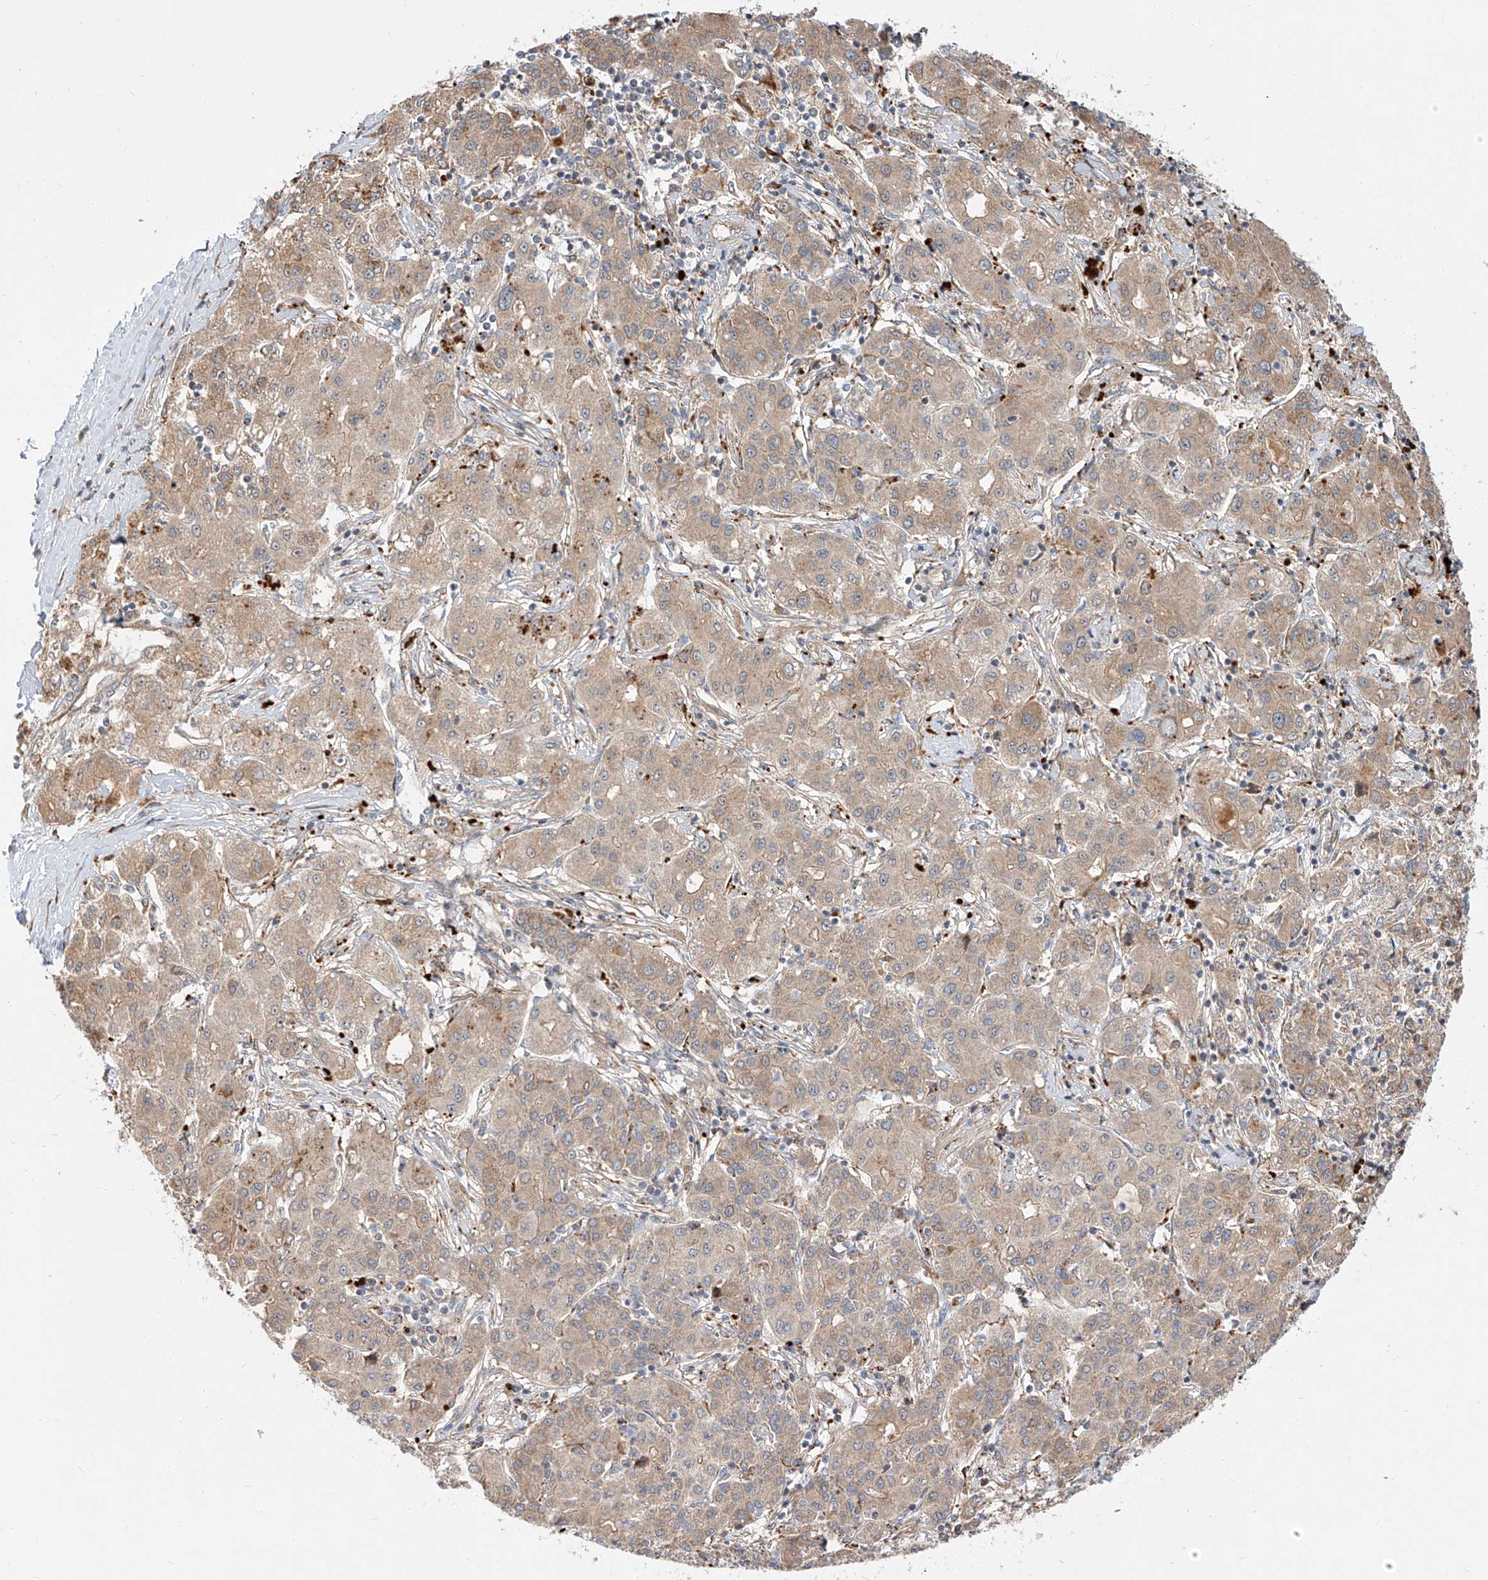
{"staining": {"intensity": "weak", "quantity": "<25%", "location": "cytoplasmic/membranous"}, "tissue": "liver cancer", "cell_type": "Tumor cells", "image_type": "cancer", "snomed": [{"axis": "morphology", "description": "Carcinoma, Hepatocellular, NOS"}, {"axis": "topography", "description": "Liver"}], "caption": "DAB immunohistochemical staining of human liver hepatocellular carcinoma exhibits no significant staining in tumor cells.", "gene": "DIRAS3", "patient": {"sex": "male", "age": 65}}